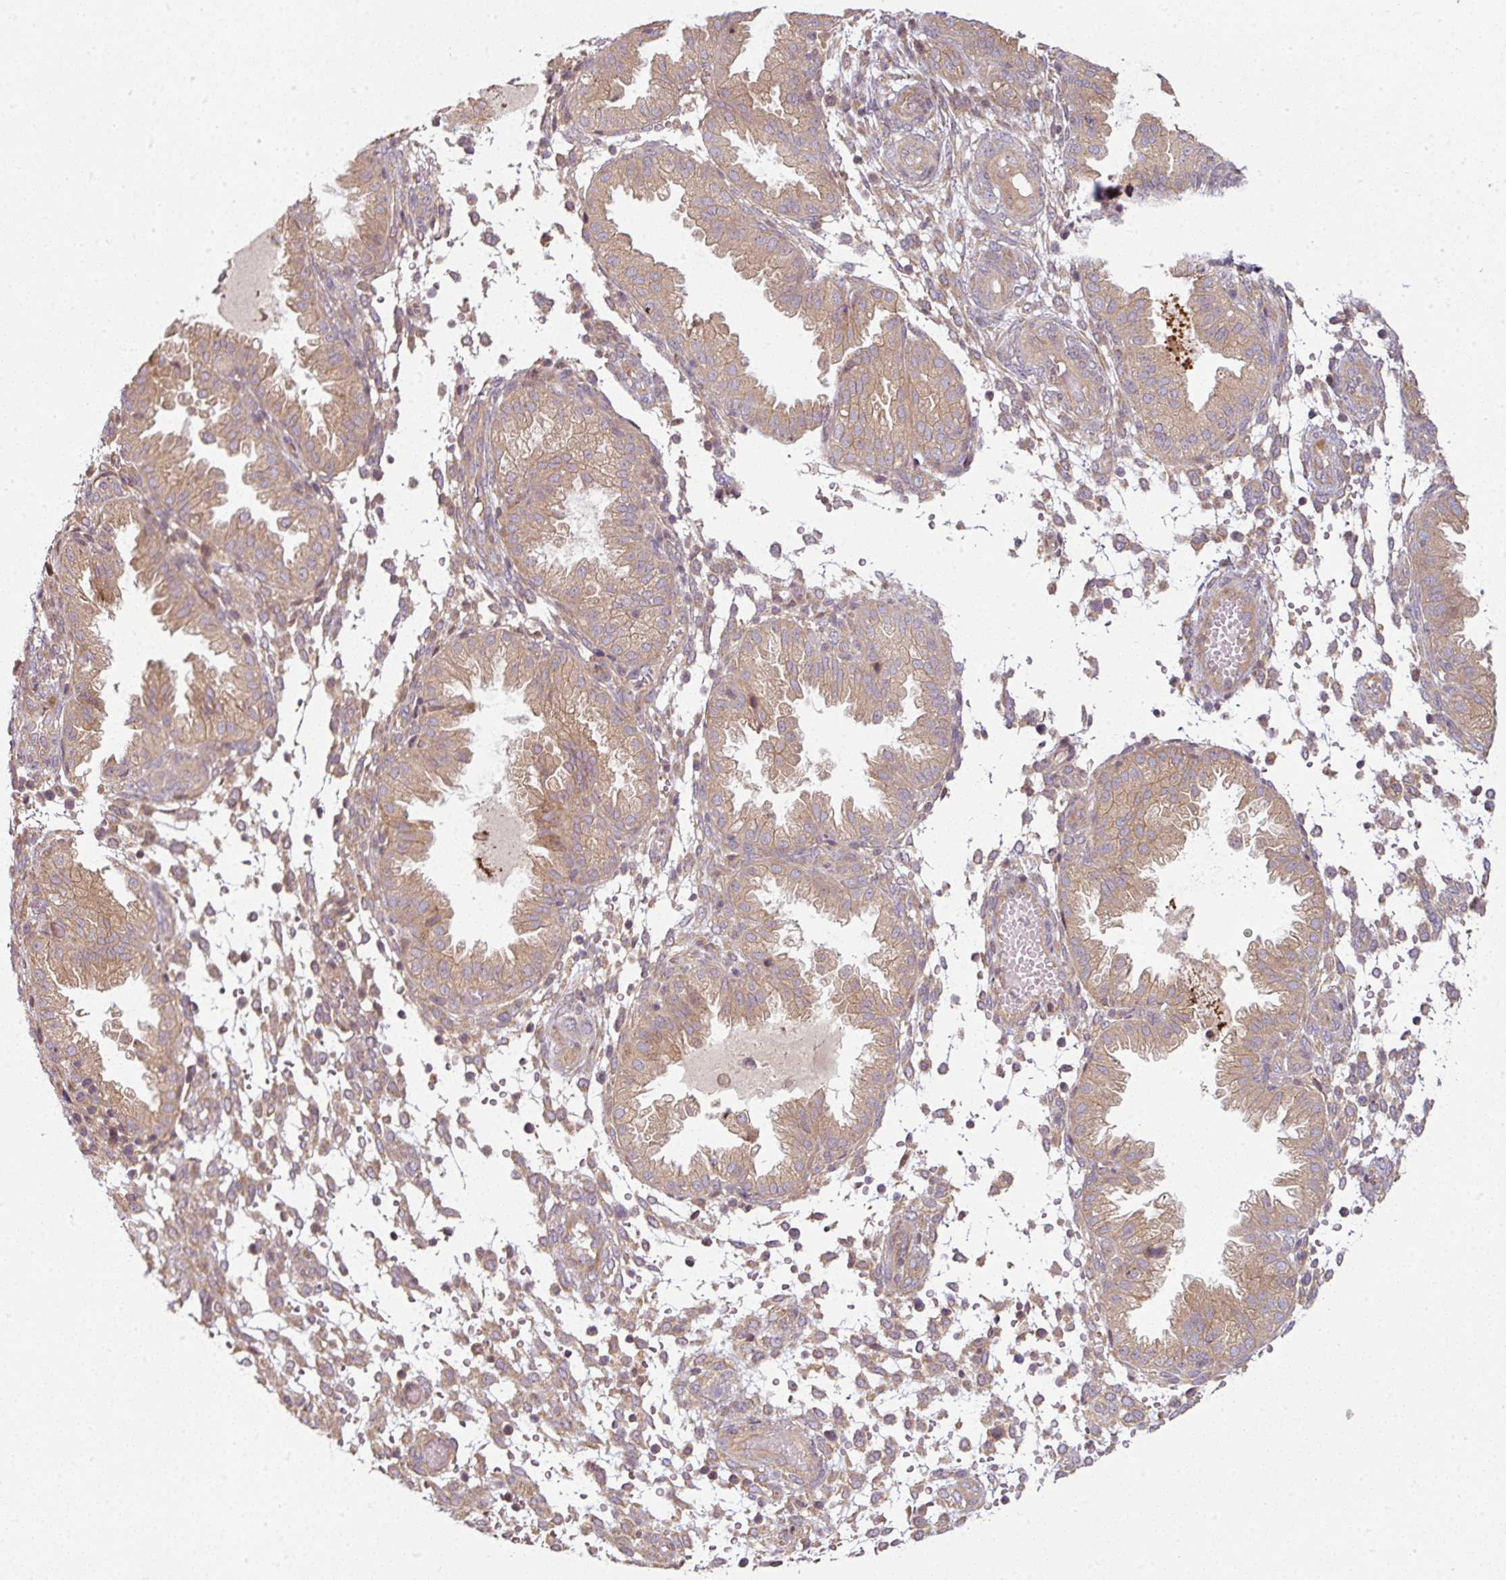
{"staining": {"intensity": "moderate", "quantity": "<25%", "location": "cytoplasmic/membranous"}, "tissue": "endometrium", "cell_type": "Cells in endometrial stroma", "image_type": "normal", "snomed": [{"axis": "morphology", "description": "Normal tissue, NOS"}, {"axis": "topography", "description": "Endometrium"}], "caption": "An immunohistochemistry (IHC) image of normal tissue is shown. Protein staining in brown highlights moderate cytoplasmic/membranous positivity in endometrium within cells in endometrial stroma. The protein is shown in brown color, while the nuclei are stained blue.", "gene": "RNF31", "patient": {"sex": "female", "age": 33}}